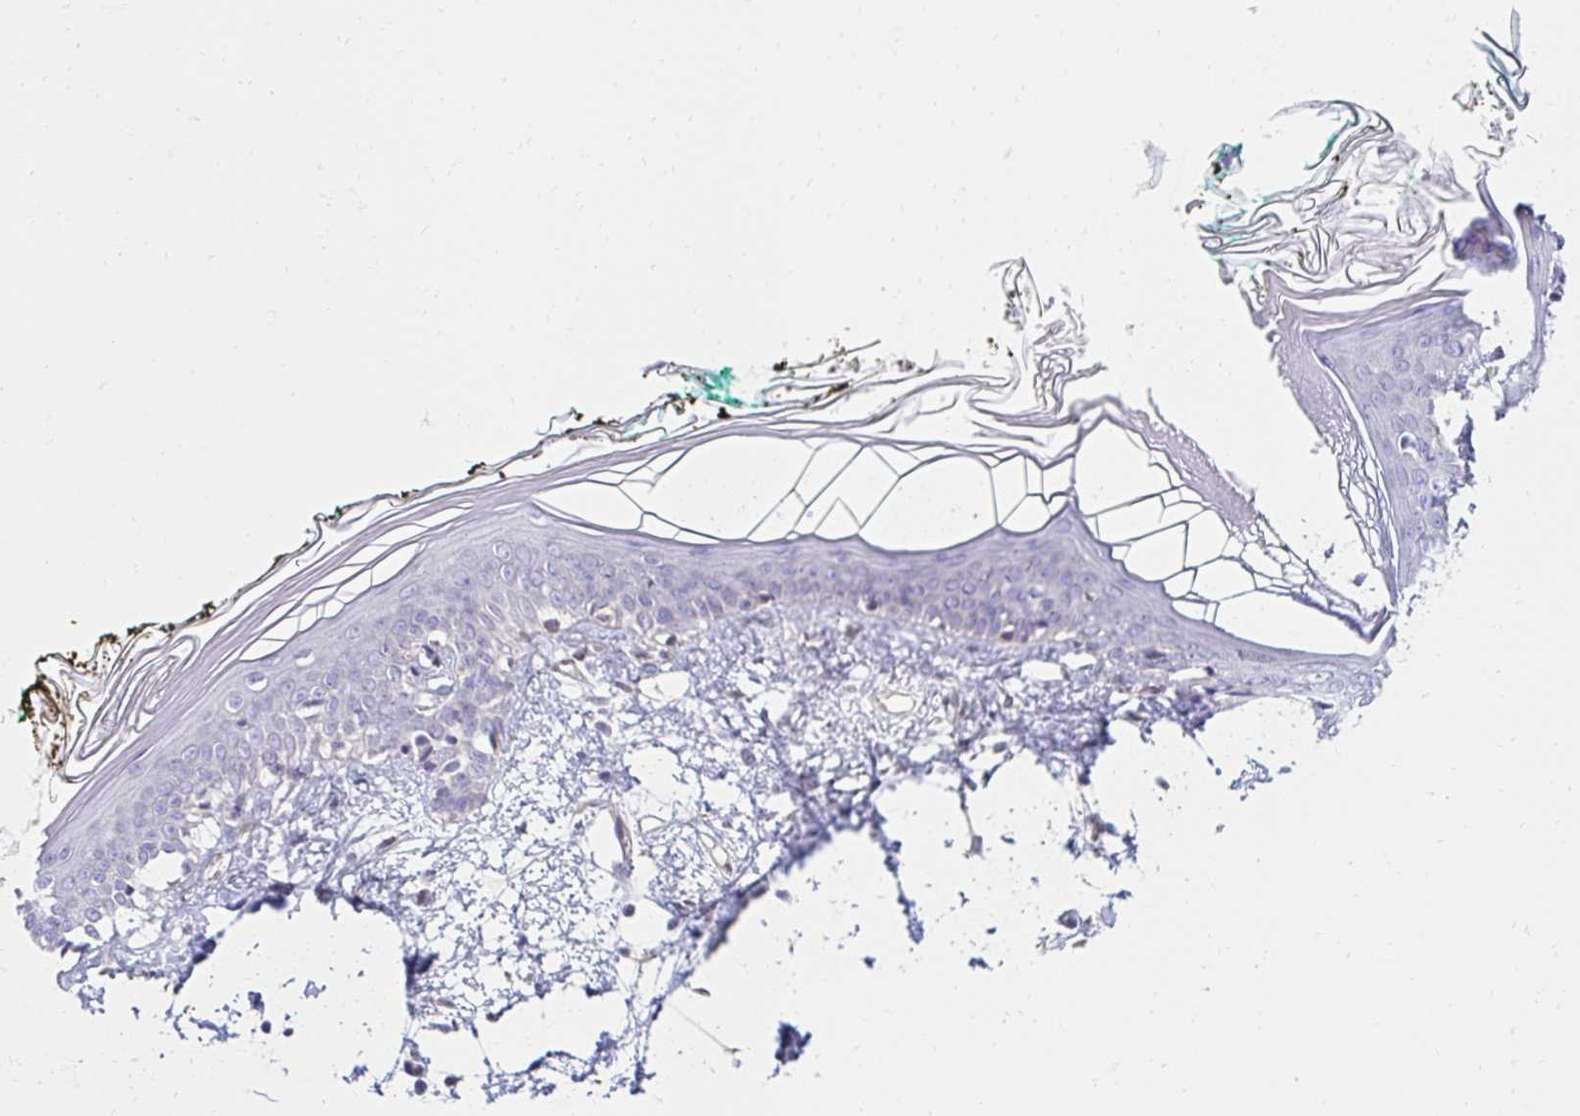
{"staining": {"intensity": "negative", "quantity": "none", "location": "none"}, "tissue": "skin", "cell_type": "Fibroblasts", "image_type": "normal", "snomed": [{"axis": "morphology", "description": "Normal tissue, NOS"}, {"axis": "topography", "description": "Skin"}], "caption": "Protein analysis of normal skin reveals no significant expression in fibroblasts.", "gene": "AKAP14", "patient": {"sex": "female", "age": 34}}